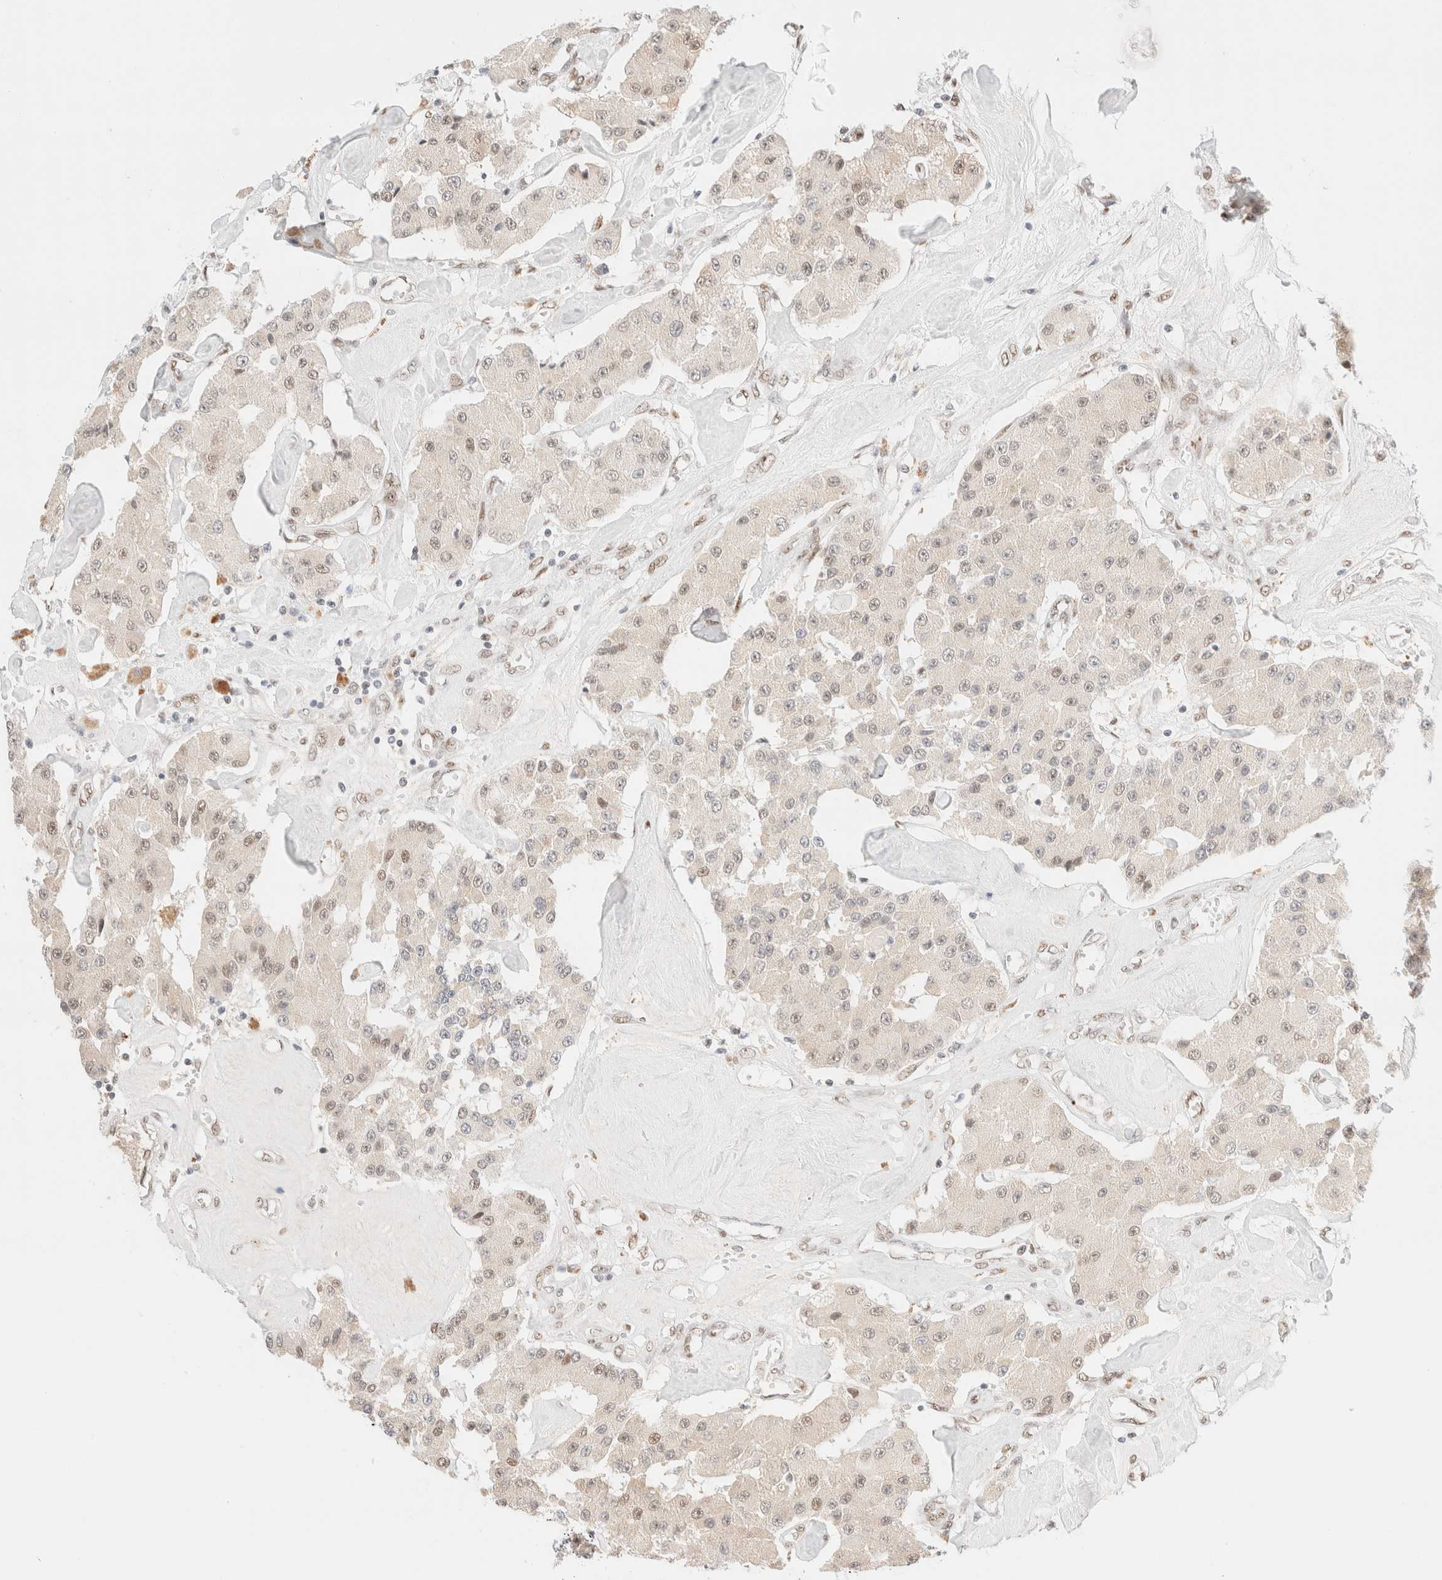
{"staining": {"intensity": "weak", "quantity": "<25%", "location": "nuclear"}, "tissue": "carcinoid", "cell_type": "Tumor cells", "image_type": "cancer", "snomed": [{"axis": "morphology", "description": "Carcinoid, malignant, NOS"}, {"axis": "topography", "description": "Pancreas"}], "caption": "A high-resolution photomicrograph shows immunohistochemistry (IHC) staining of malignant carcinoid, which displays no significant positivity in tumor cells.", "gene": "CIC", "patient": {"sex": "male", "age": 41}}